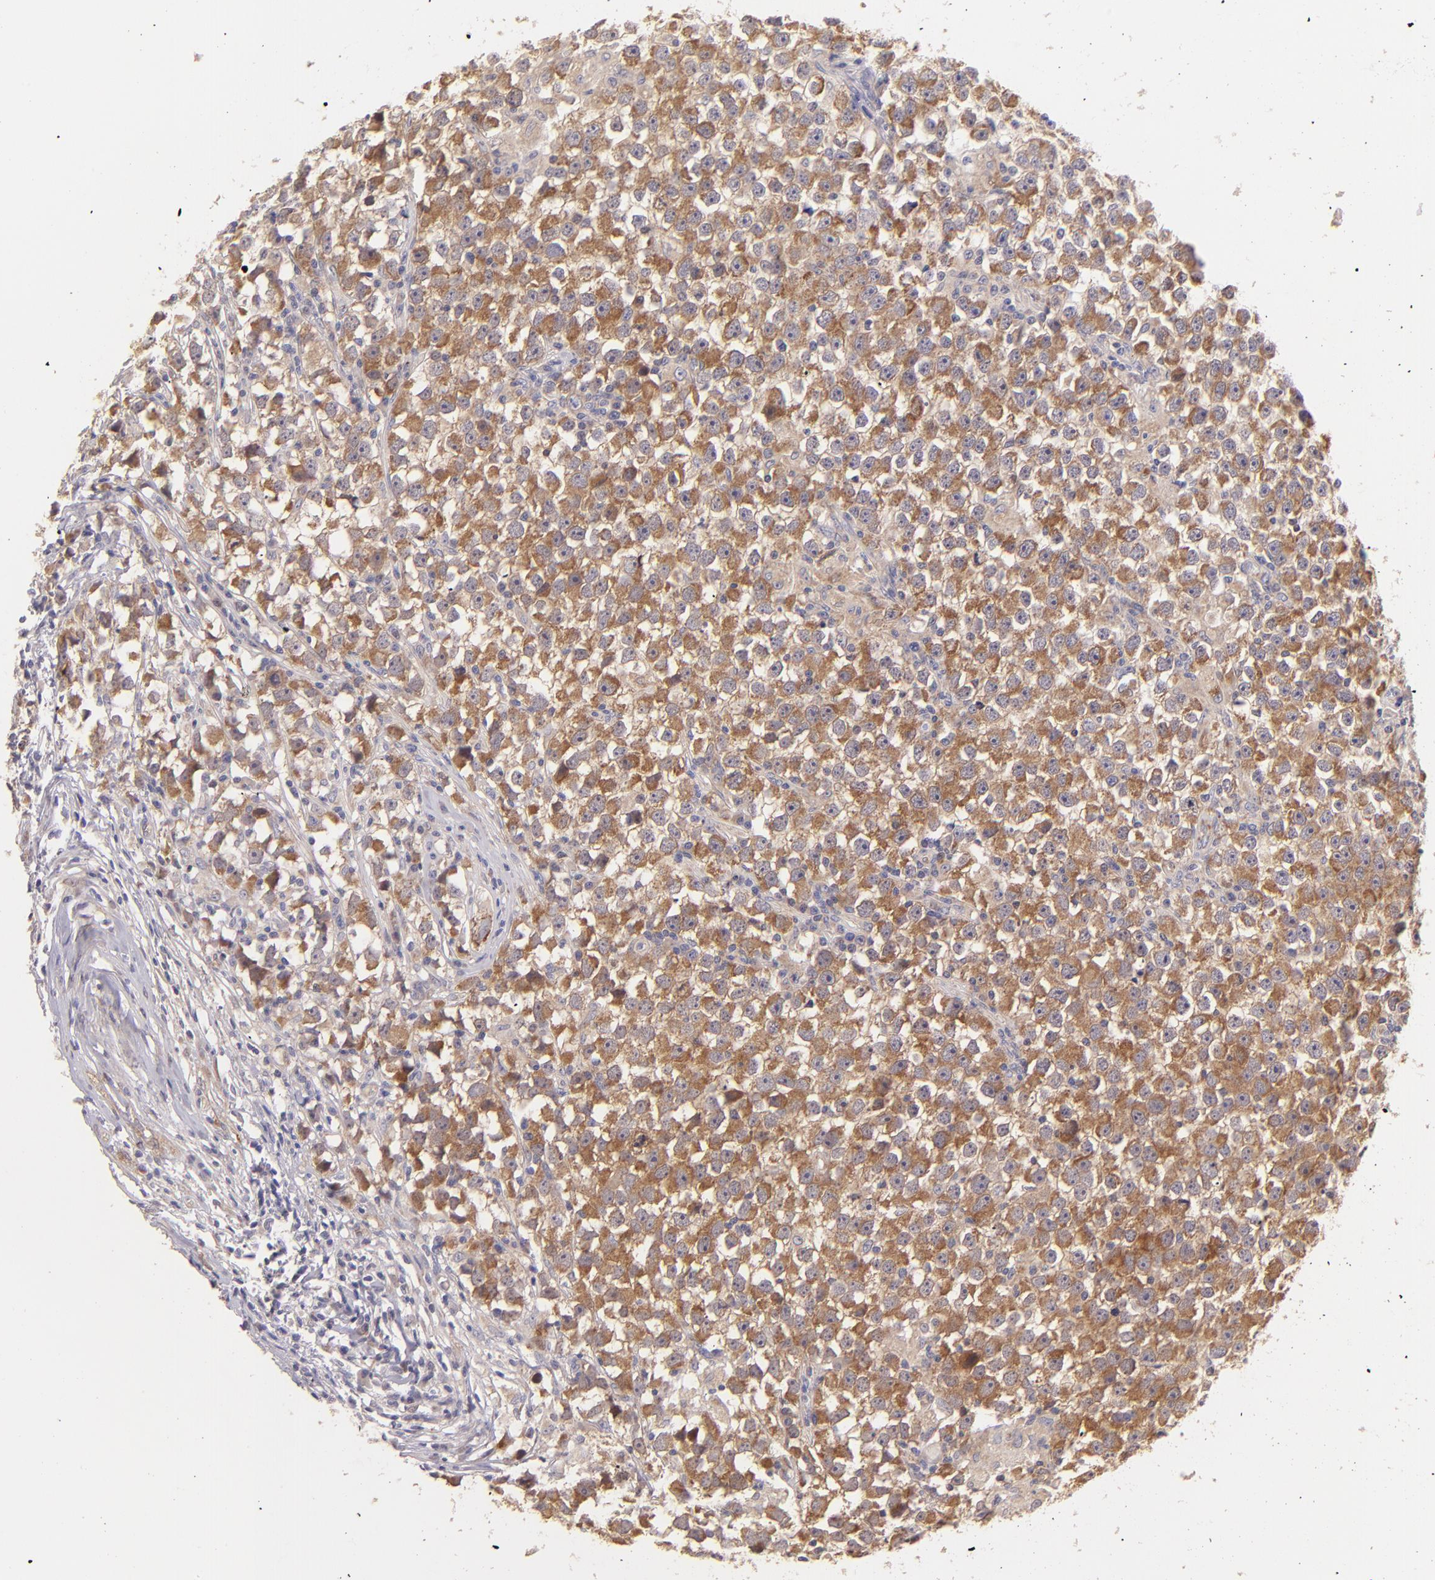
{"staining": {"intensity": "moderate", "quantity": ">75%", "location": "cytoplasmic/membranous"}, "tissue": "testis cancer", "cell_type": "Tumor cells", "image_type": "cancer", "snomed": [{"axis": "morphology", "description": "Seminoma, NOS"}, {"axis": "topography", "description": "Testis"}], "caption": "Testis cancer stained for a protein (brown) displays moderate cytoplasmic/membranous positive positivity in about >75% of tumor cells.", "gene": "SH2D4A", "patient": {"sex": "male", "age": 33}}